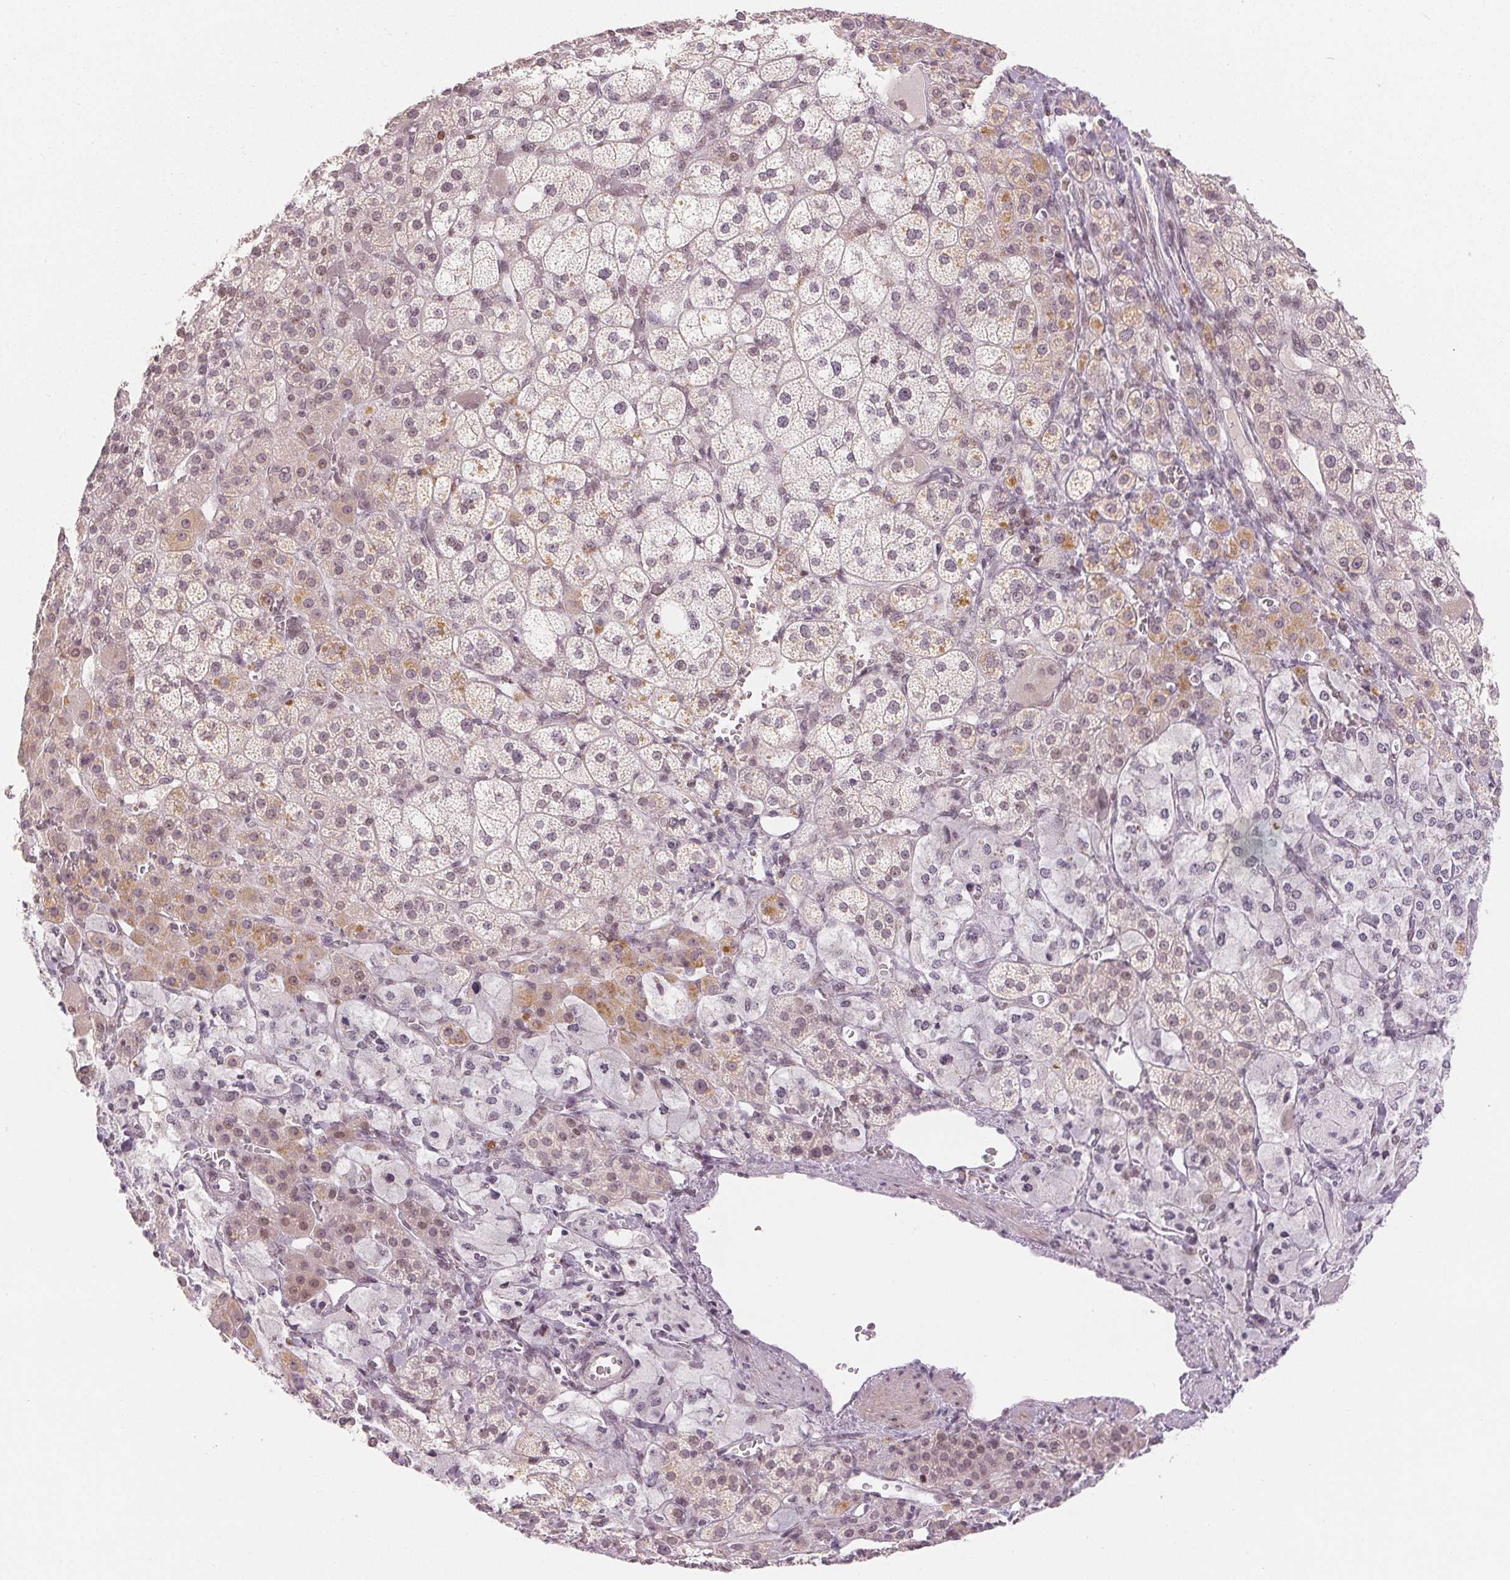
{"staining": {"intensity": "weak", "quantity": "25%-75%", "location": "cytoplasmic/membranous,nuclear"}, "tissue": "adrenal gland", "cell_type": "Glandular cells", "image_type": "normal", "snomed": [{"axis": "morphology", "description": "Normal tissue, NOS"}, {"axis": "topography", "description": "Adrenal gland"}], "caption": "Glandular cells display weak cytoplasmic/membranous,nuclear staining in approximately 25%-75% of cells in normal adrenal gland. (DAB = brown stain, brightfield microscopy at high magnification).", "gene": "DEK", "patient": {"sex": "female", "age": 60}}